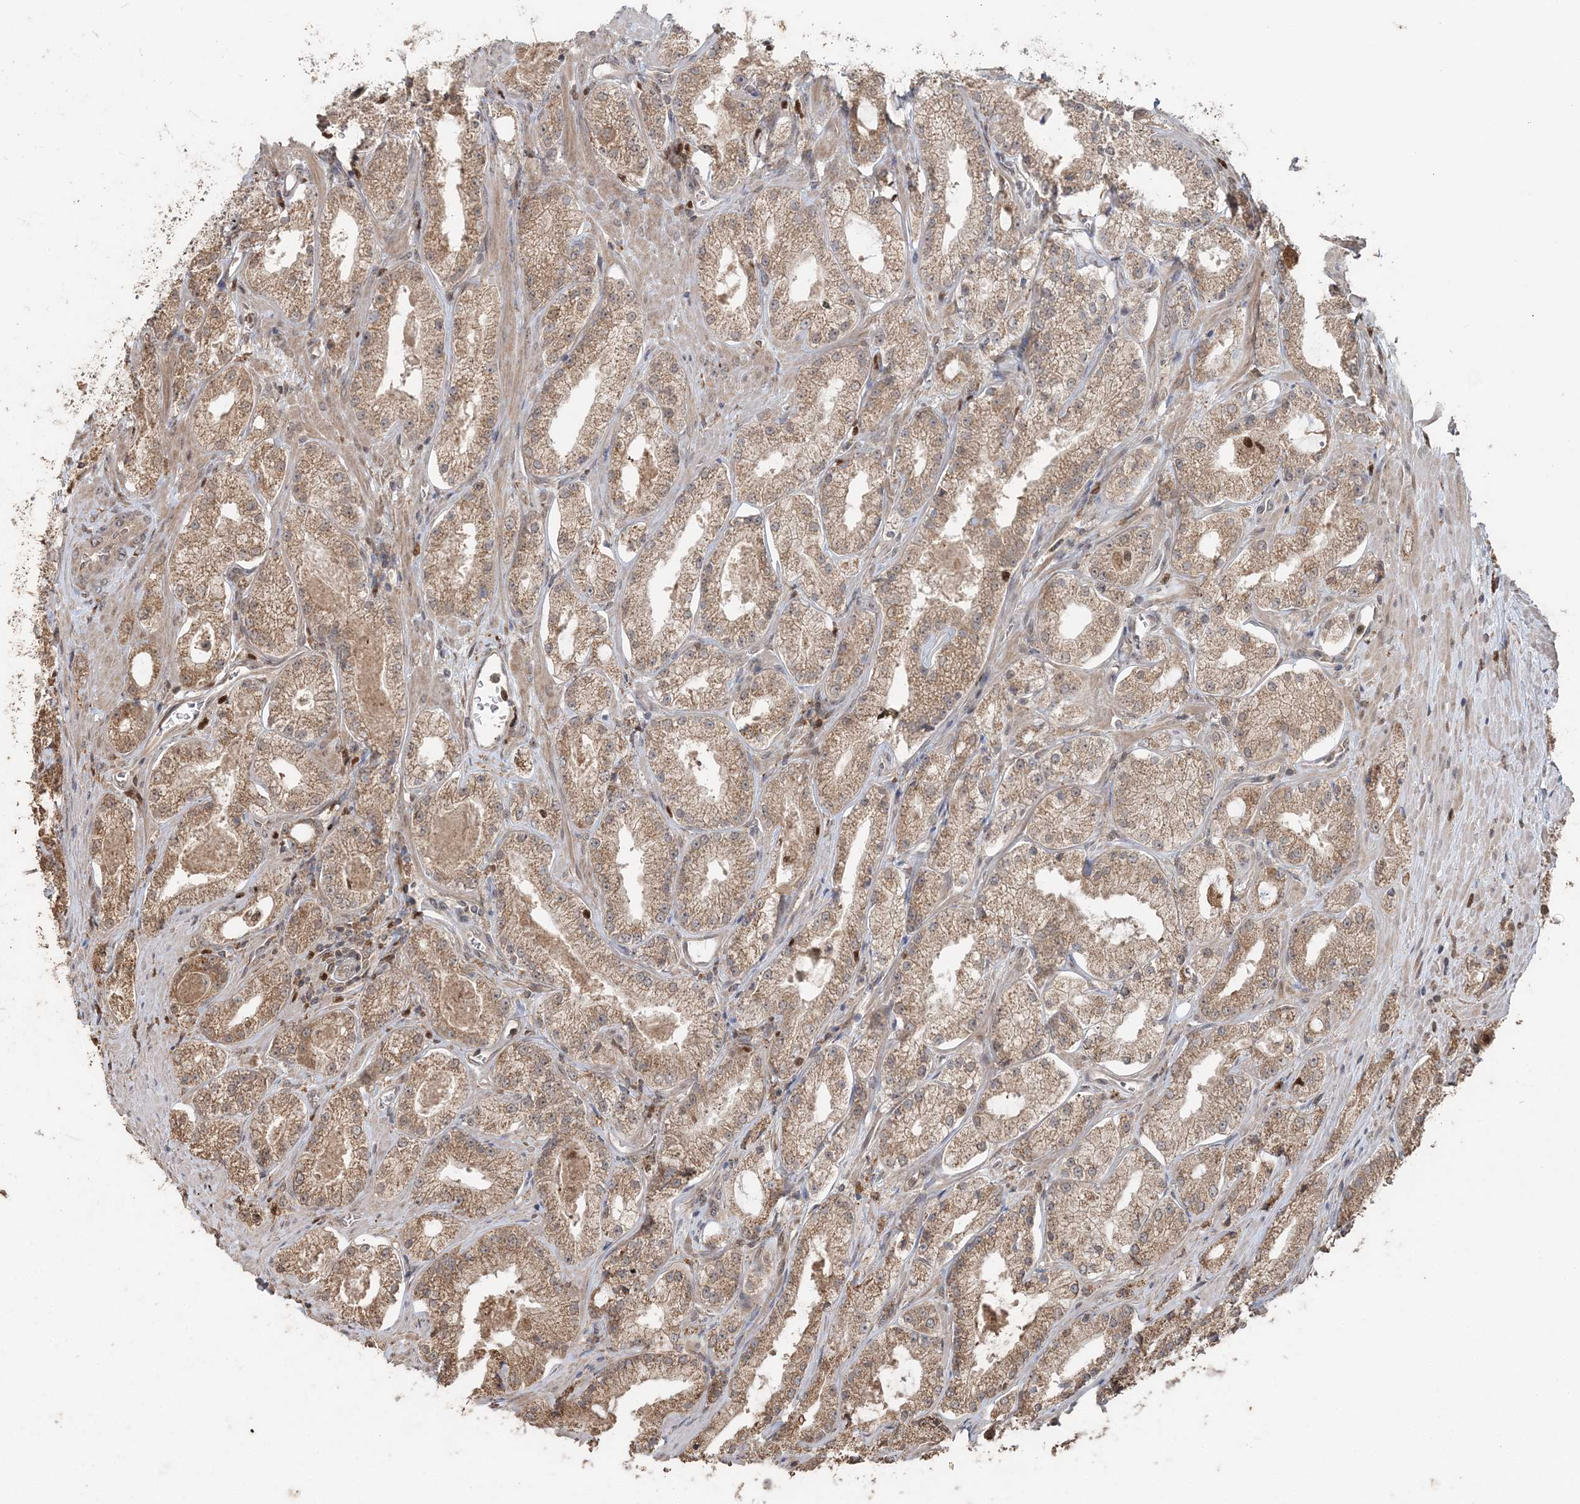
{"staining": {"intensity": "moderate", "quantity": ">75%", "location": "cytoplasmic/membranous"}, "tissue": "prostate cancer", "cell_type": "Tumor cells", "image_type": "cancer", "snomed": [{"axis": "morphology", "description": "Adenocarcinoma, Low grade"}, {"axis": "topography", "description": "Prostate"}], "caption": "Approximately >75% of tumor cells in human low-grade adenocarcinoma (prostate) exhibit moderate cytoplasmic/membranous protein expression as visualized by brown immunohistochemical staining.", "gene": "SLU7", "patient": {"sex": "male", "age": 69}}